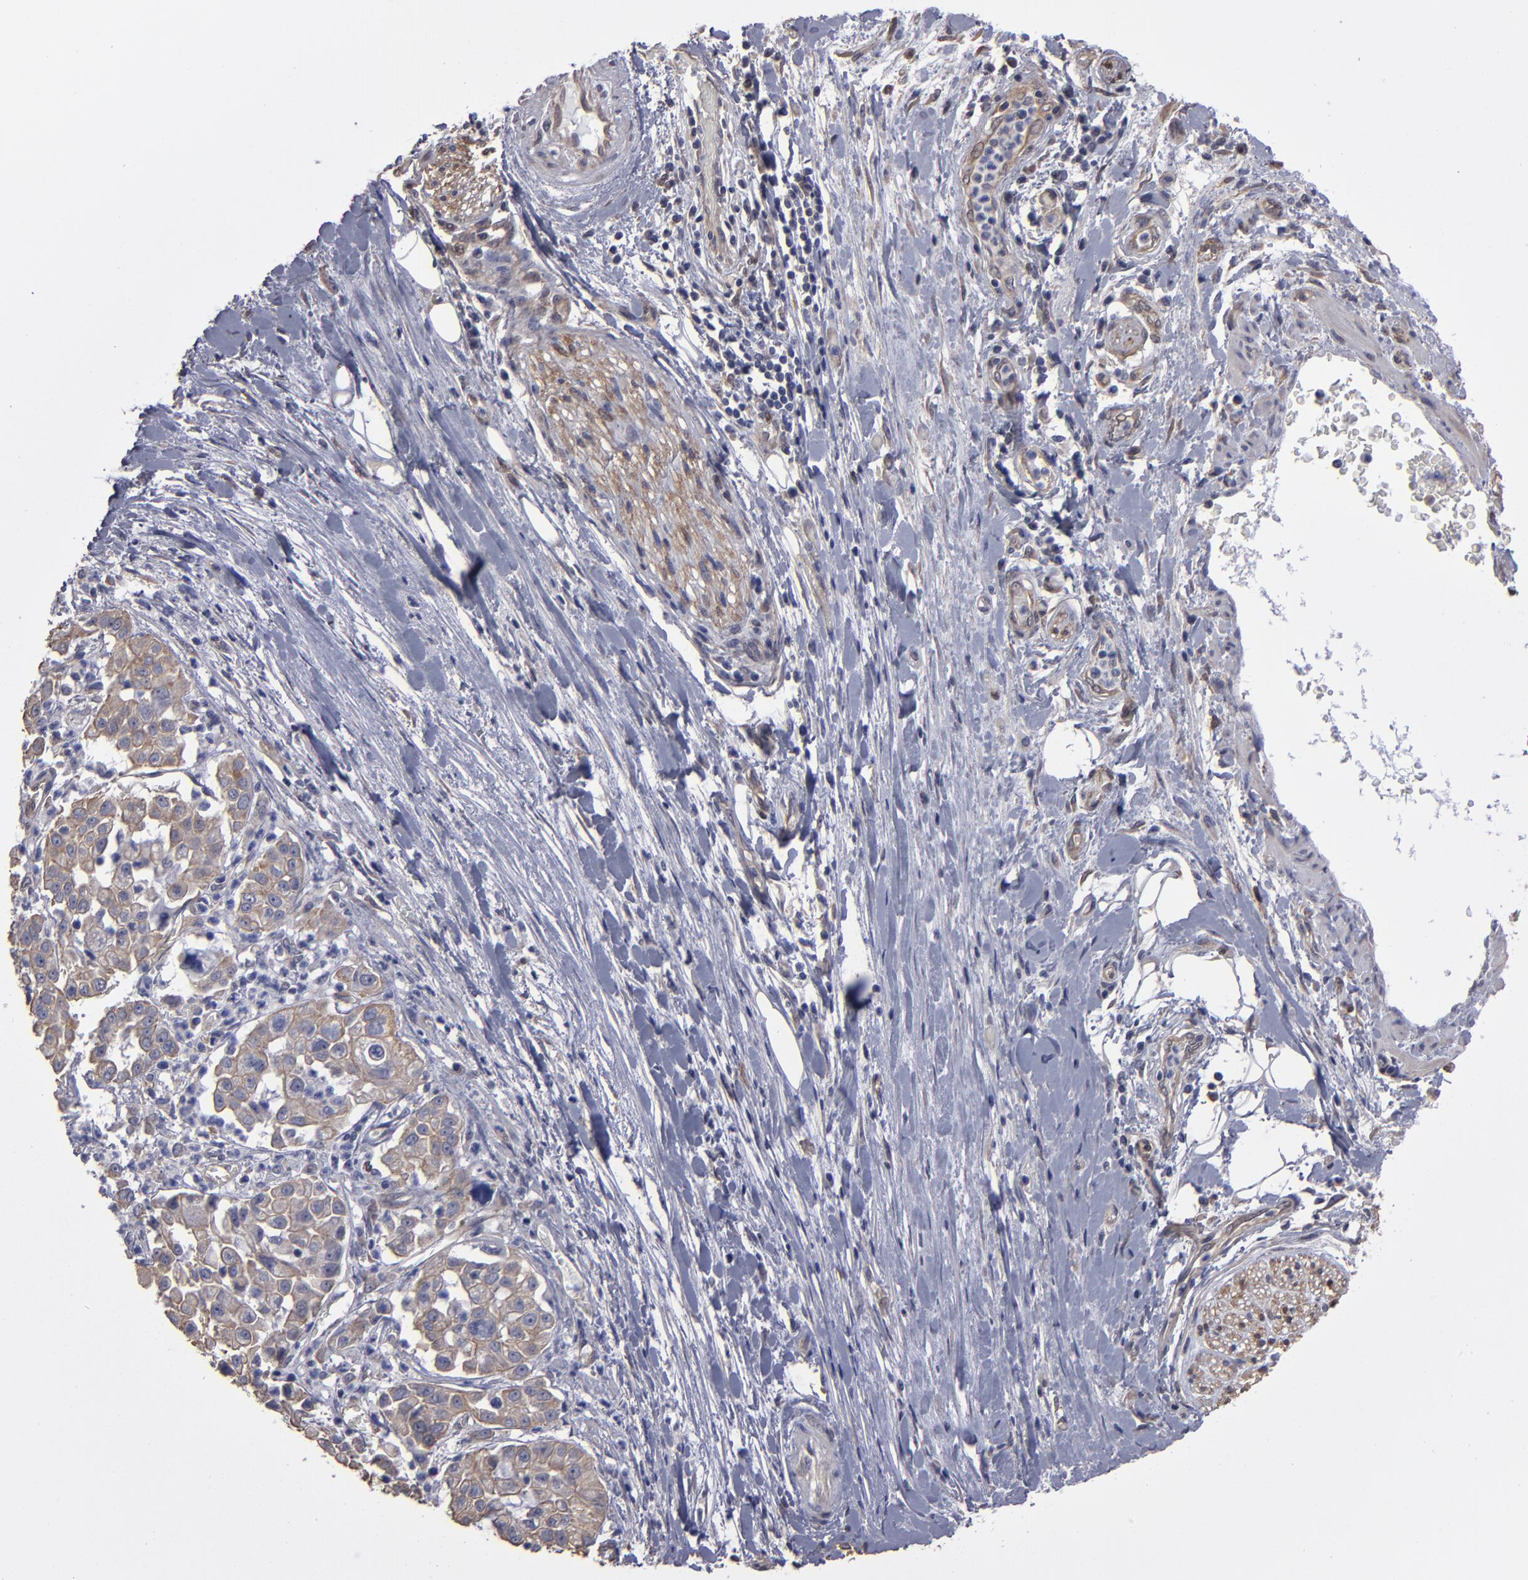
{"staining": {"intensity": "weak", "quantity": ">75%", "location": "cytoplasmic/membranous"}, "tissue": "pancreatic cancer", "cell_type": "Tumor cells", "image_type": "cancer", "snomed": [{"axis": "morphology", "description": "Adenocarcinoma, NOS"}, {"axis": "topography", "description": "Pancreas"}], "caption": "Human pancreatic adenocarcinoma stained for a protein (brown) shows weak cytoplasmic/membranous positive expression in approximately >75% of tumor cells.", "gene": "NDRG2", "patient": {"sex": "female", "age": 52}}